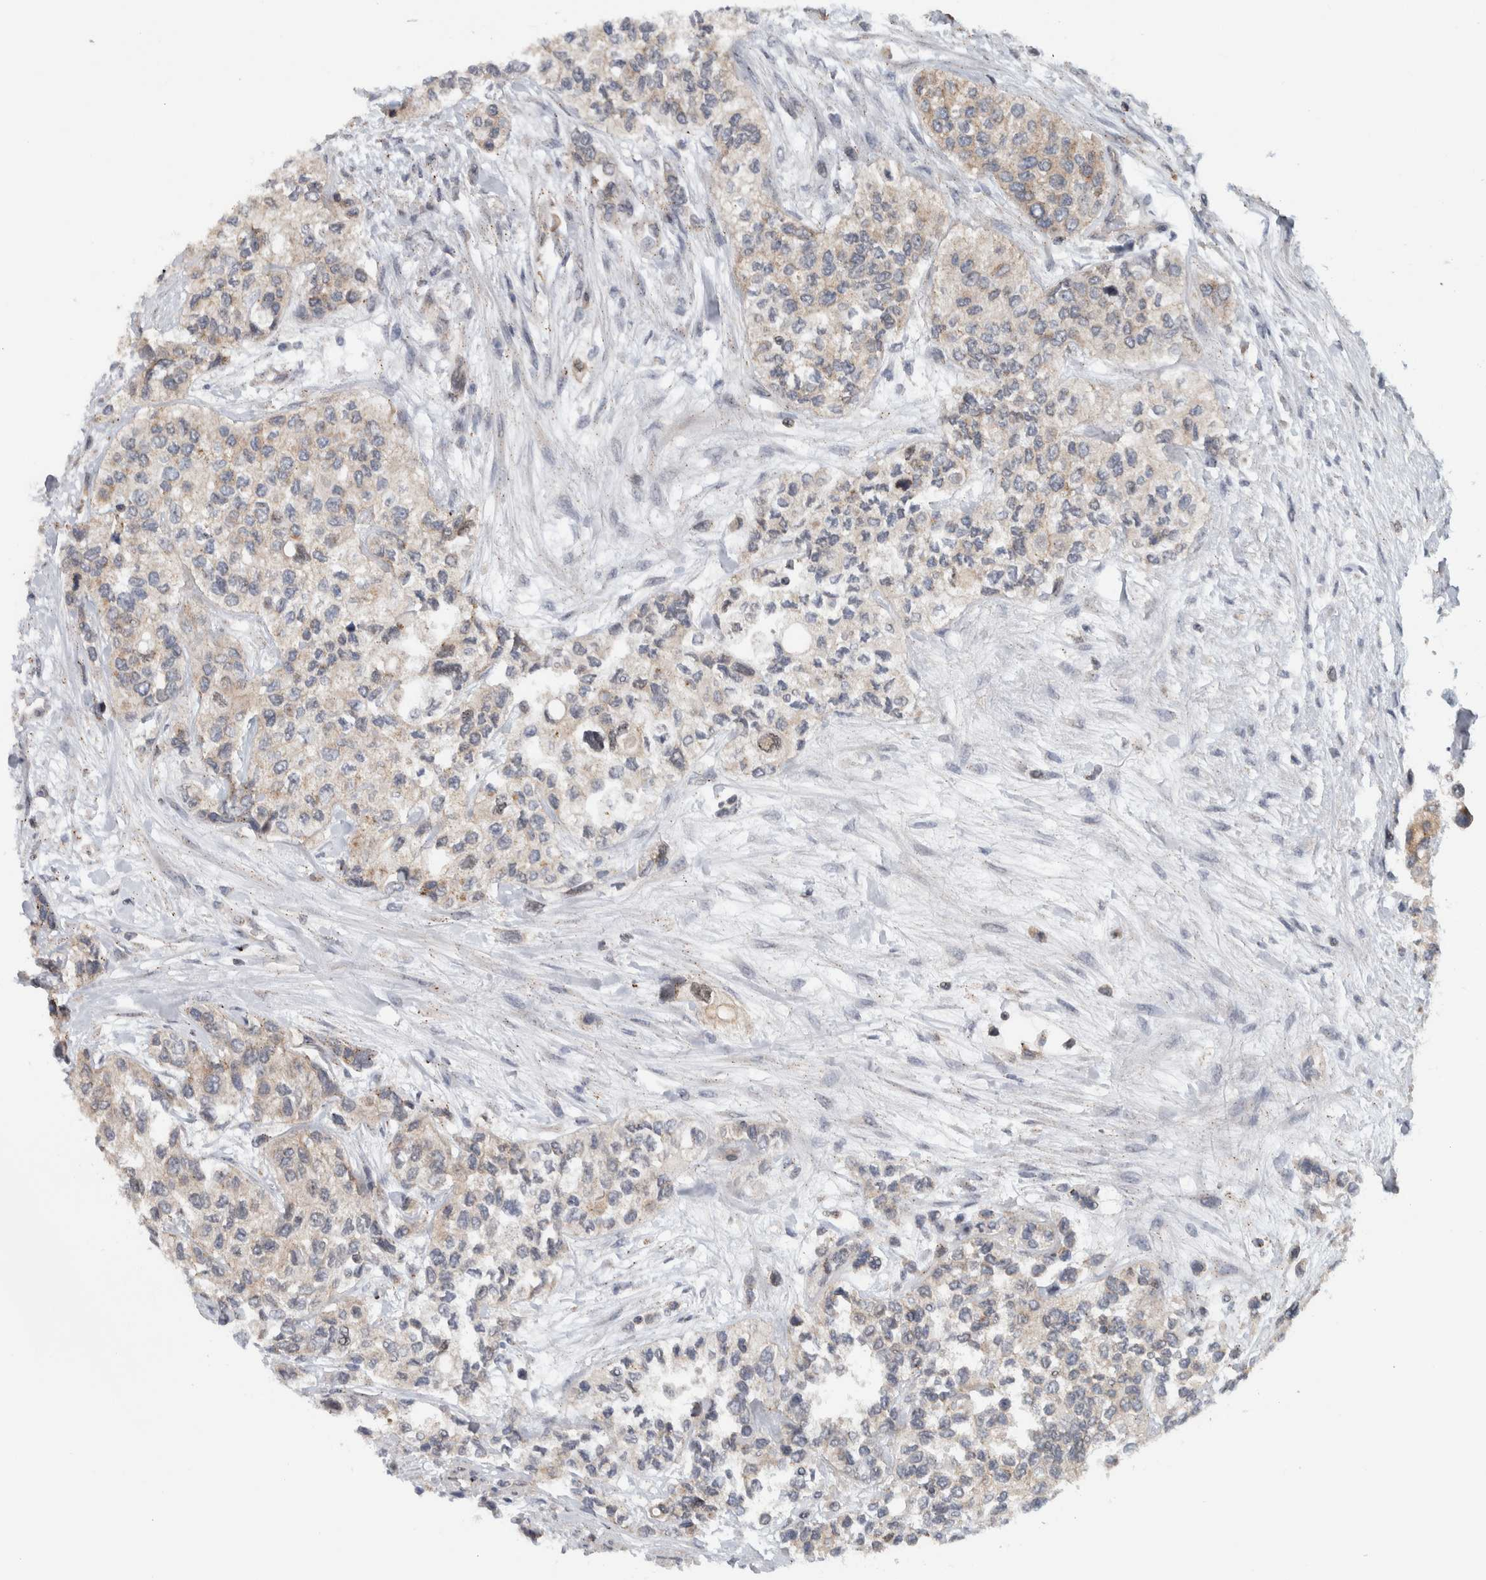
{"staining": {"intensity": "weak", "quantity": "25%-75%", "location": "cytoplasmic/membranous"}, "tissue": "urothelial cancer", "cell_type": "Tumor cells", "image_type": "cancer", "snomed": [{"axis": "morphology", "description": "Urothelial carcinoma, High grade"}, {"axis": "topography", "description": "Urinary bladder"}], "caption": "This micrograph reveals immunohistochemistry staining of human urothelial cancer, with low weak cytoplasmic/membranous staining in approximately 25%-75% of tumor cells.", "gene": "MSL1", "patient": {"sex": "female", "age": 56}}